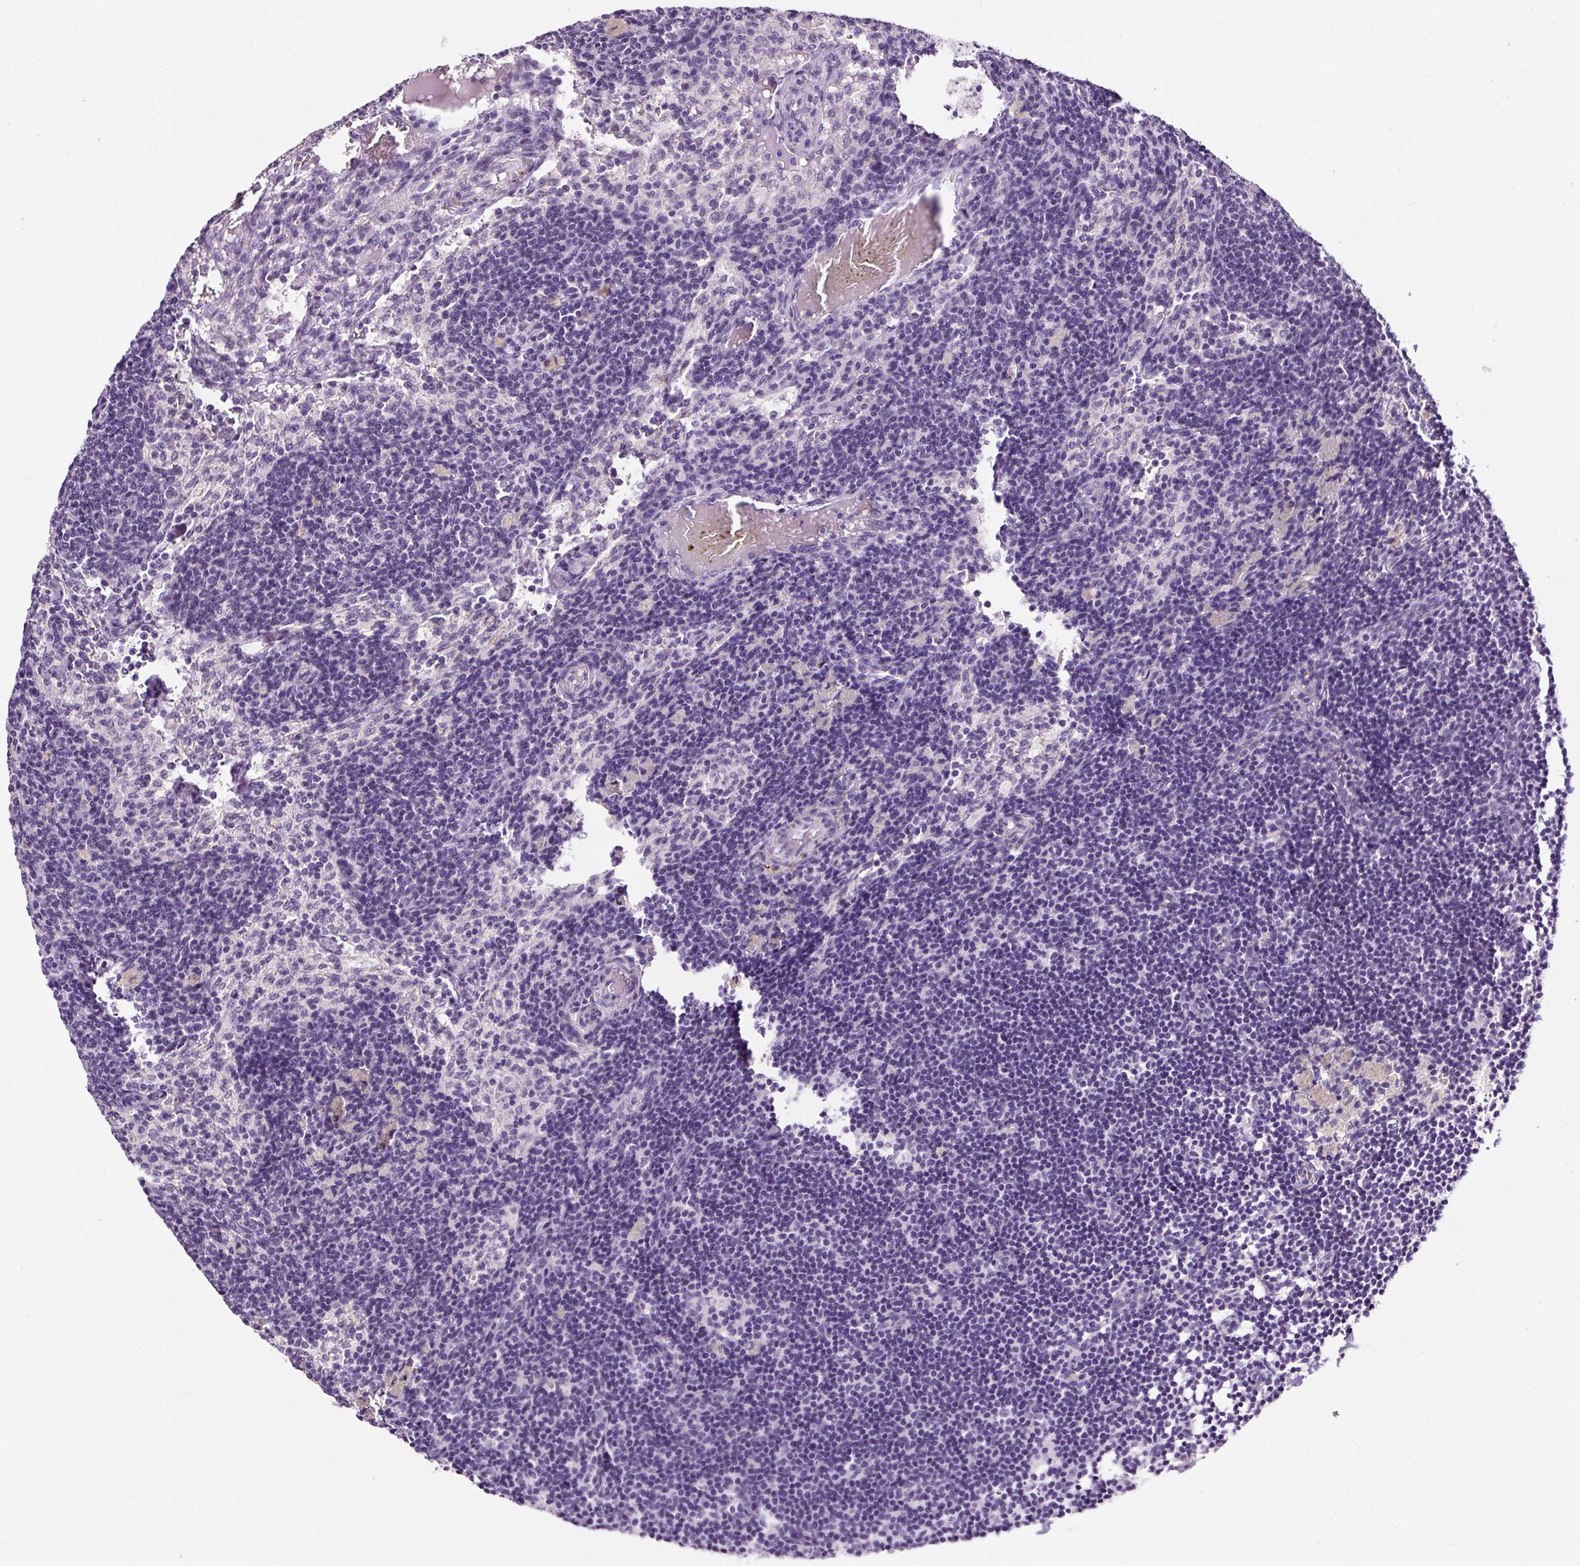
{"staining": {"intensity": "negative", "quantity": "none", "location": "none"}, "tissue": "lymph node", "cell_type": "Germinal center cells", "image_type": "normal", "snomed": [{"axis": "morphology", "description": "Normal tissue, NOS"}, {"axis": "topography", "description": "Lymph node"}], "caption": "Immunohistochemistry image of unremarkable lymph node: lymph node stained with DAB shows no significant protein expression in germinal center cells.", "gene": "SYP", "patient": {"sex": "male", "age": 49}}